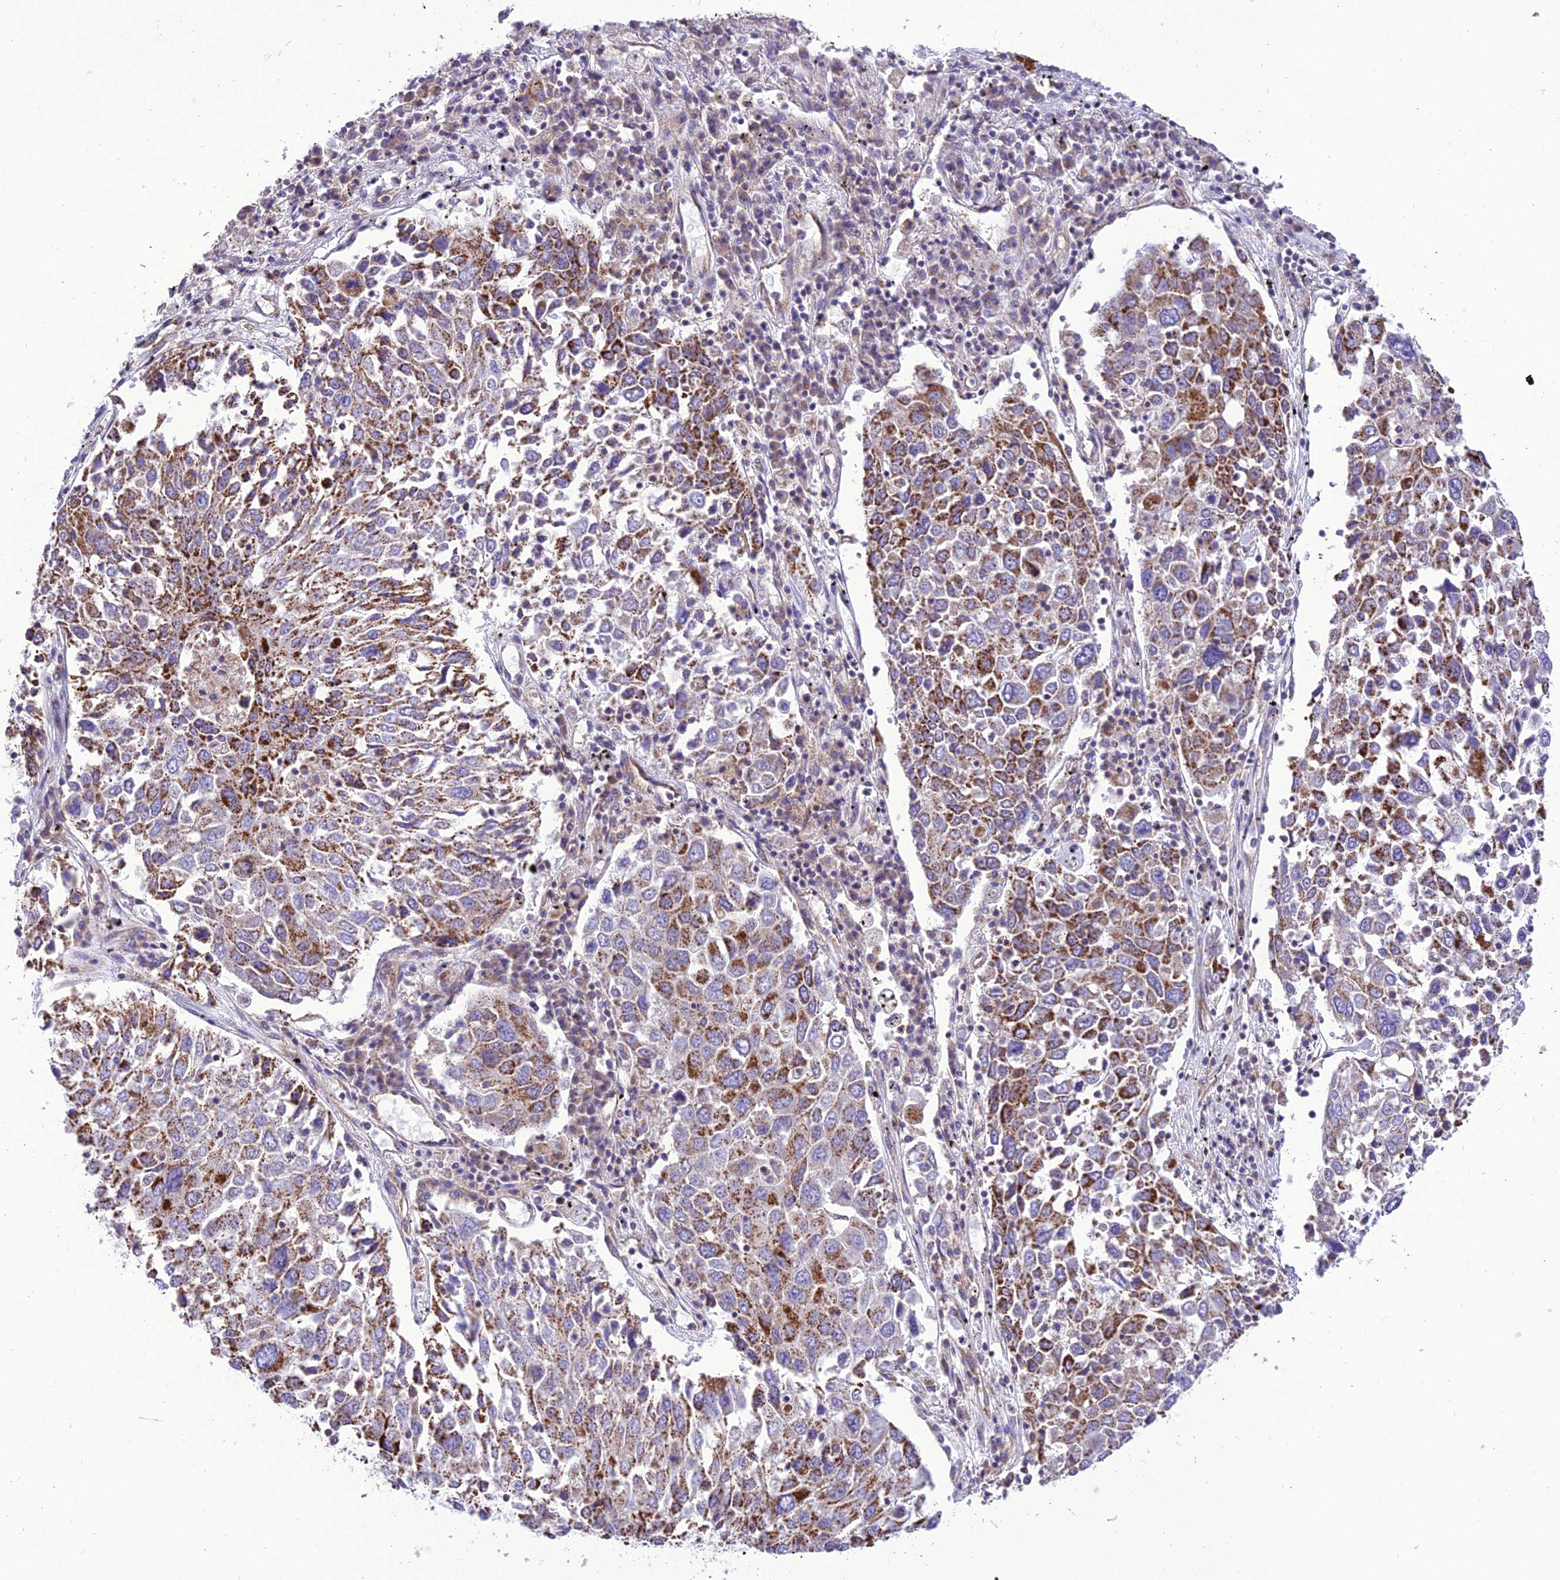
{"staining": {"intensity": "strong", "quantity": ">75%", "location": "cytoplasmic/membranous"}, "tissue": "lung cancer", "cell_type": "Tumor cells", "image_type": "cancer", "snomed": [{"axis": "morphology", "description": "Squamous cell carcinoma, NOS"}, {"axis": "topography", "description": "Lung"}], "caption": "Approximately >75% of tumor cells in lung squamous cell carcinoma show strong cytoplasmic/membranous protein positivity as visualized by brown immunohistochemical staining.", "gene": "MAP3K12", "patient": {"sex": "male", "age": 65}}